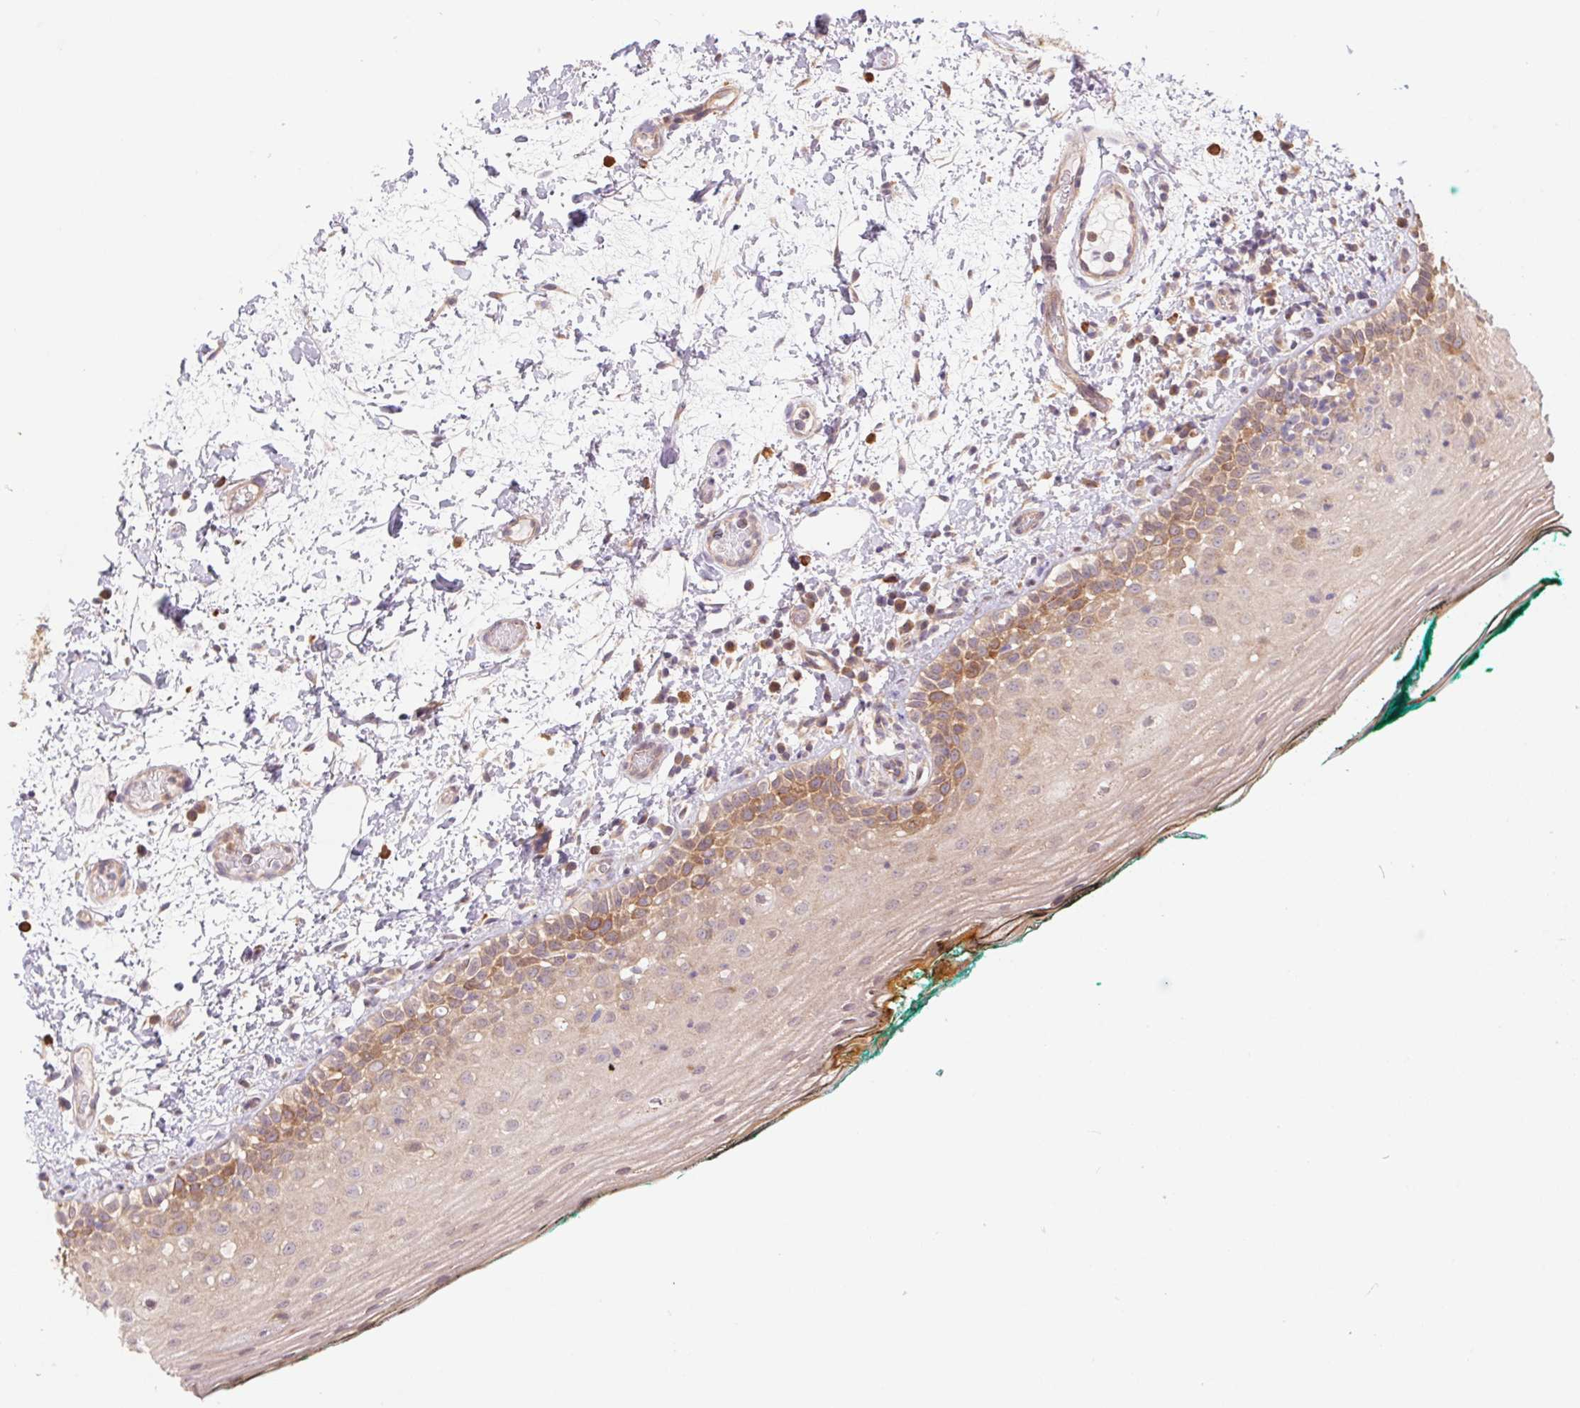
{"staining": {"intensity": "weak", "quantity": "25%-75%", "location": "cytoplasmic/membranous"}, "tissue": "oral mucosa", "cell_type": "Squamous epithelial cells", "image_type": "normal", "snomed": [{"axis": "morphology", "description": "Normal tissue, NOS"}, {"axis": "topography", "description": "Oral tissue"}], "caption": "Protein staining of unremarkable oral mucosa displays weak cytoplasmic/membranous staining in approximately 25%-75% of squamous epithelial cells.", "gene": "RRM1", "patient": {"sex": "female", "age": 83}}